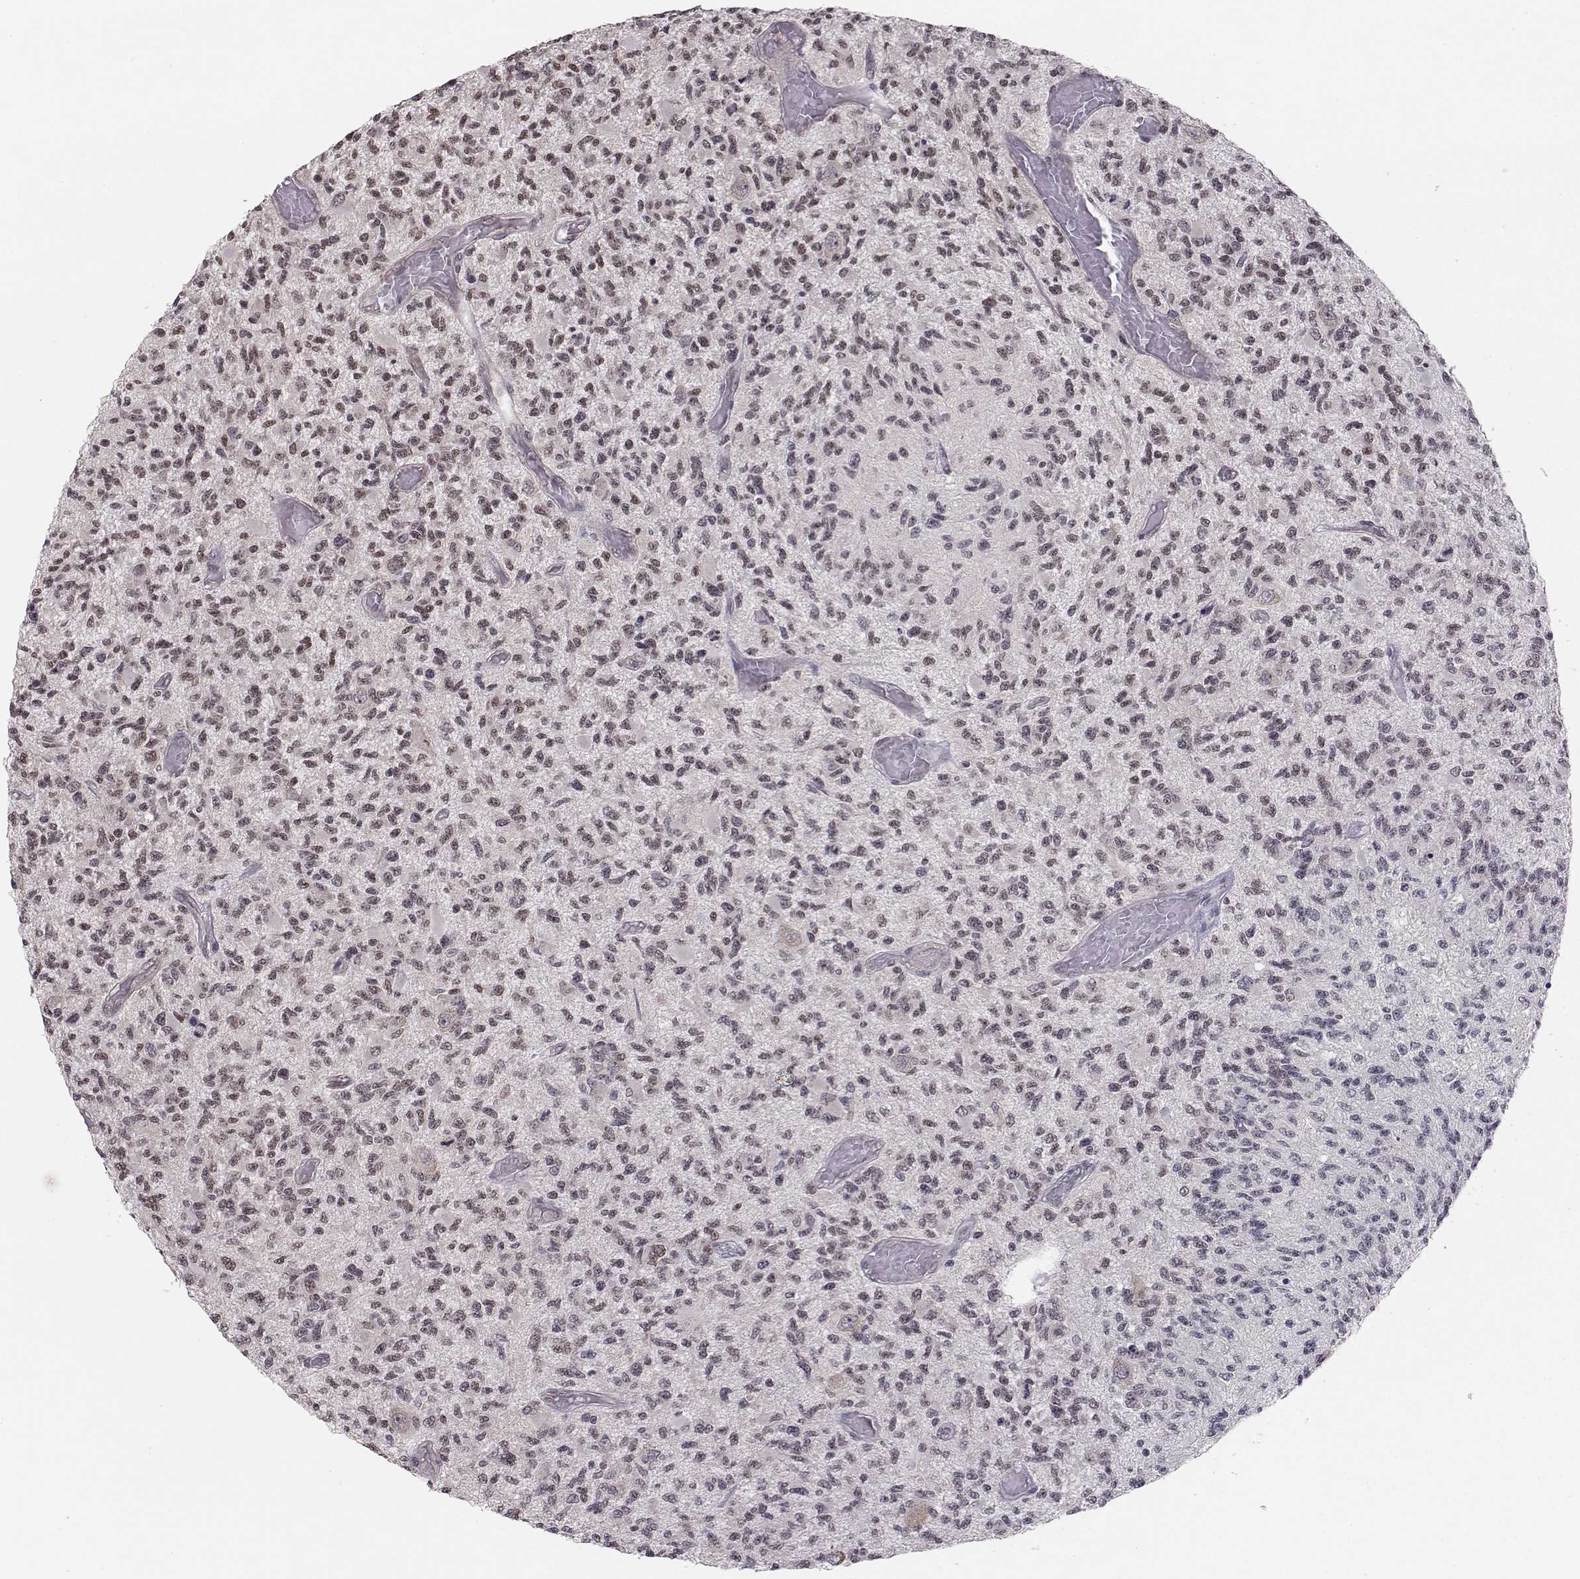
{"staining": {"intensity": "negative", "quantity": "none", "location": "none"}, "tissue": "glioma", "cell_type": "Tumor cells", "image_type": "cancer", "snomed": [{"axis": "morphology", "description": "Glioma, malignant, High grade"}, {"axis": "topography", "description": "Brain"}], "caption": "DAB immunohistochemical staining of human glioma shows no significant expression in tumor cells. (DAB immunohistochemistry with hematoxylin counter stain).", "gene": "KIF13B", "patient": {"sex": "female", "age": 63}}